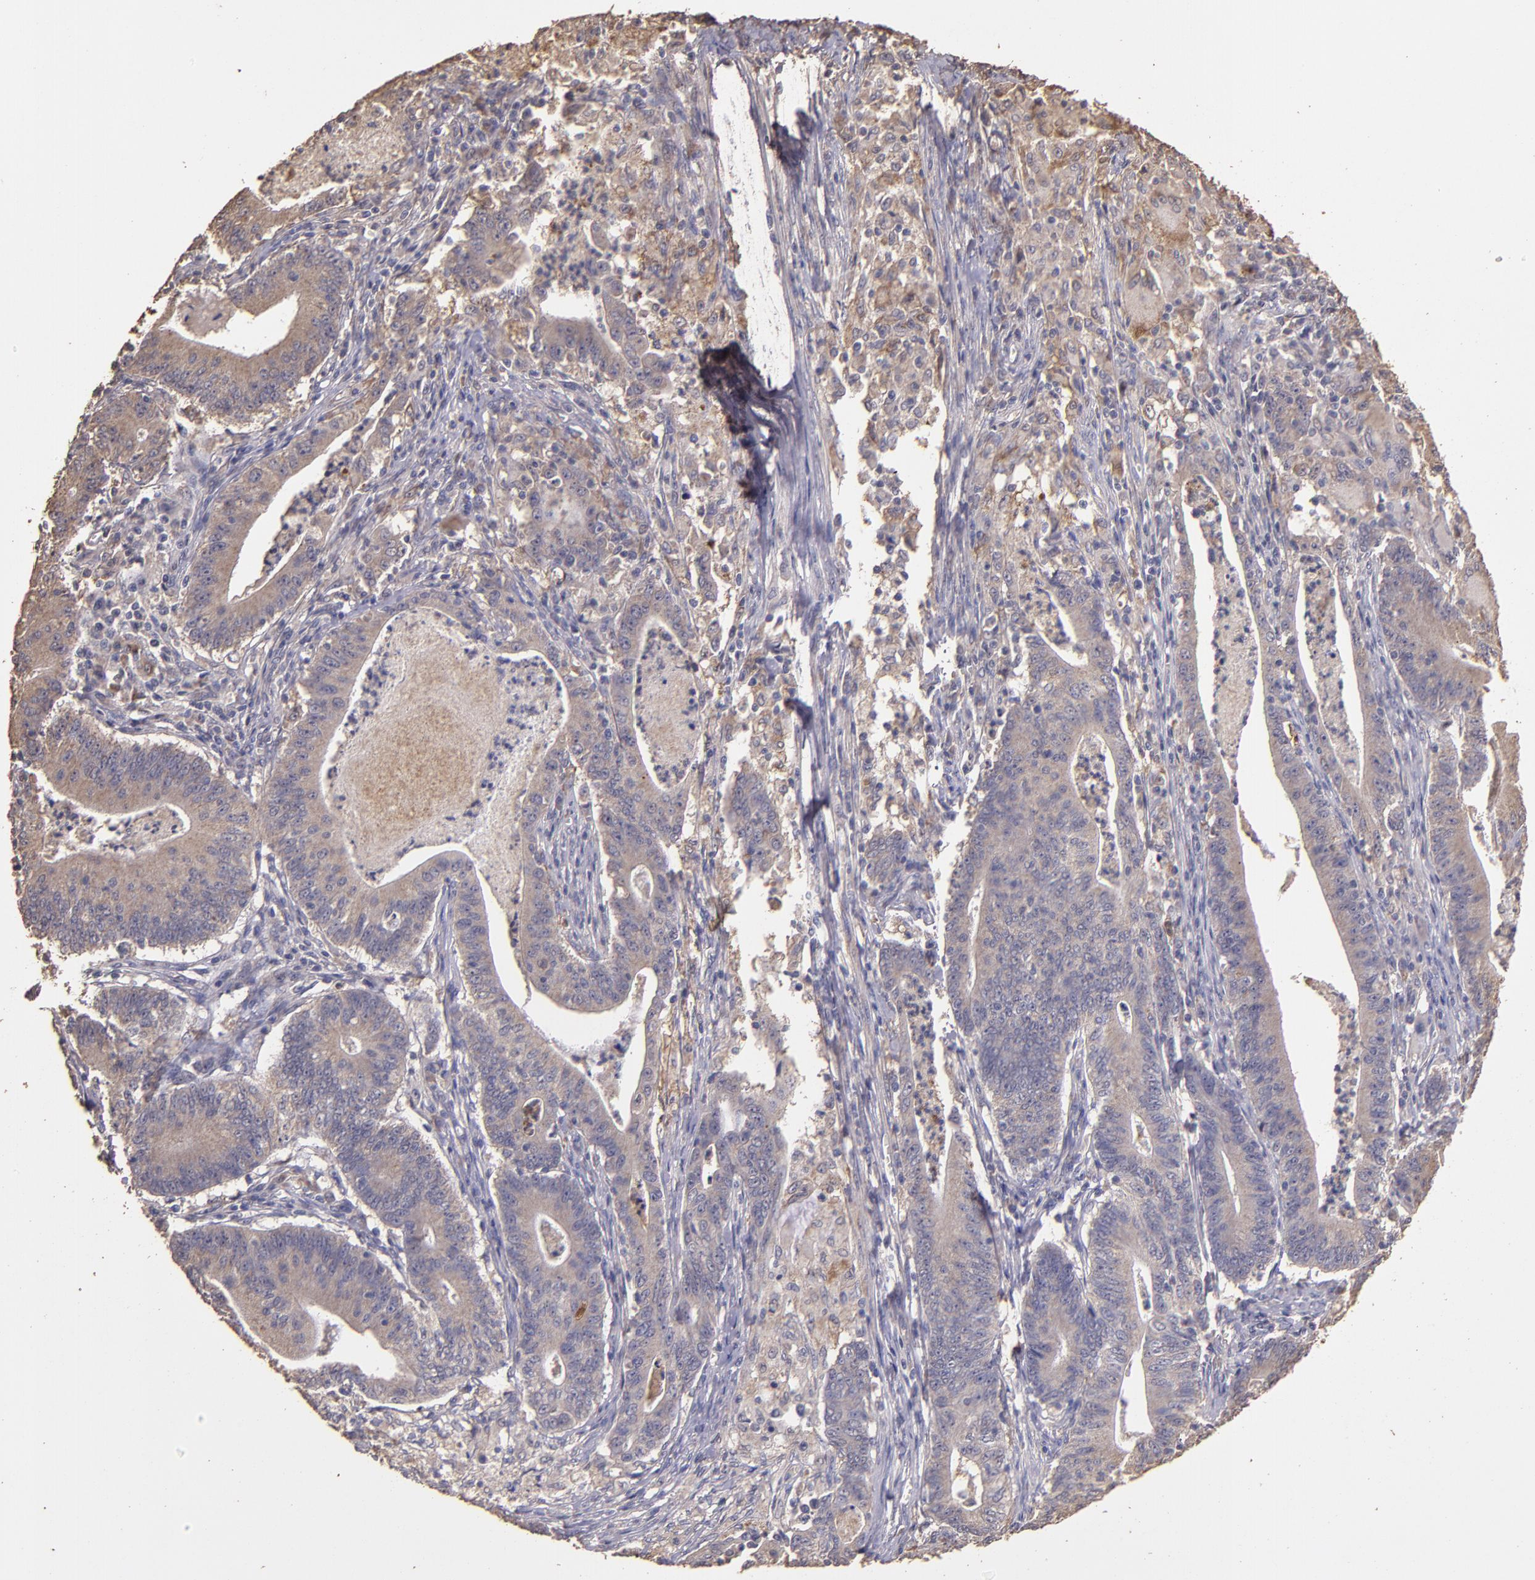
{"staining": {"intensity": "weak", "quantity": ">75%", "location": "cytoplasmic/membranous"}, "tissue": "stomach cancer", "cell_type": "Tumor cells", "image_type": "cancer", "snomed": [{"axis": "morphology", "description": "Adenocarcinoma, NOS"}, {"axis": "topography", "description": "Stomach, lower"}], "caption": "Human stomach cancer stained with a protein marker demonstrates weak staining in tumor cells.", "gene": "HECTD1", "patient": {"sex": "female", "age": 86}}